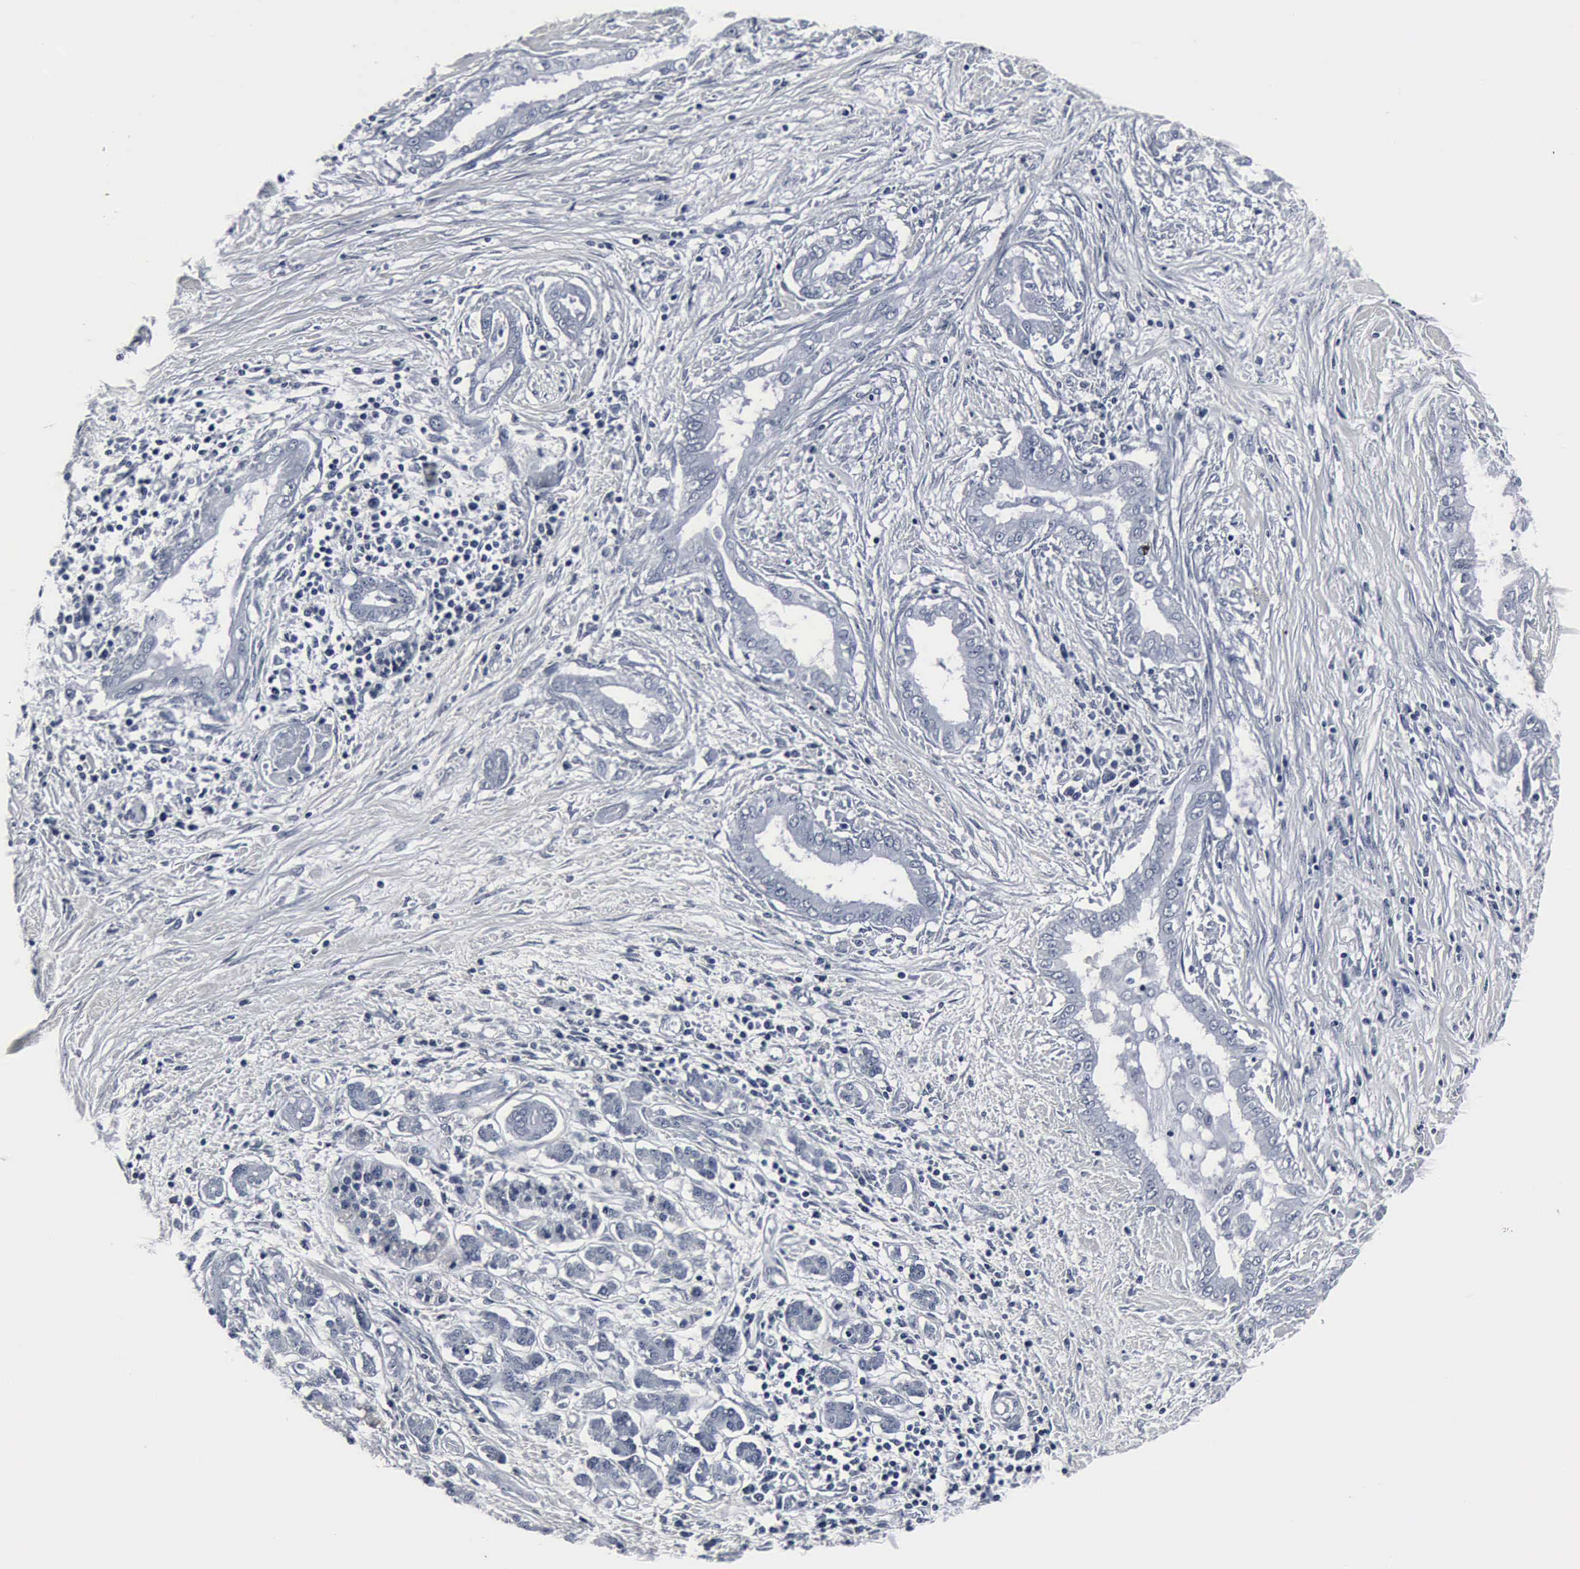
{"staining": {"intensity": "negative", "quantity": "none", "location": "none"}, "tissue": "pancreatic cancer", "cell_type": "Tumor cells", "image_type": "cancer", "snomed": [{"axis": "morphology", "description": "Adenocarcinoma, NOS"}, {"axis": "topography", "description": "Pancreas"}], "caption": "Tumor cells are negative for brown protein staining in pancreatic cancer.", "gene": "SNAP25", "patient": {"sex": "female", "age": 64}}